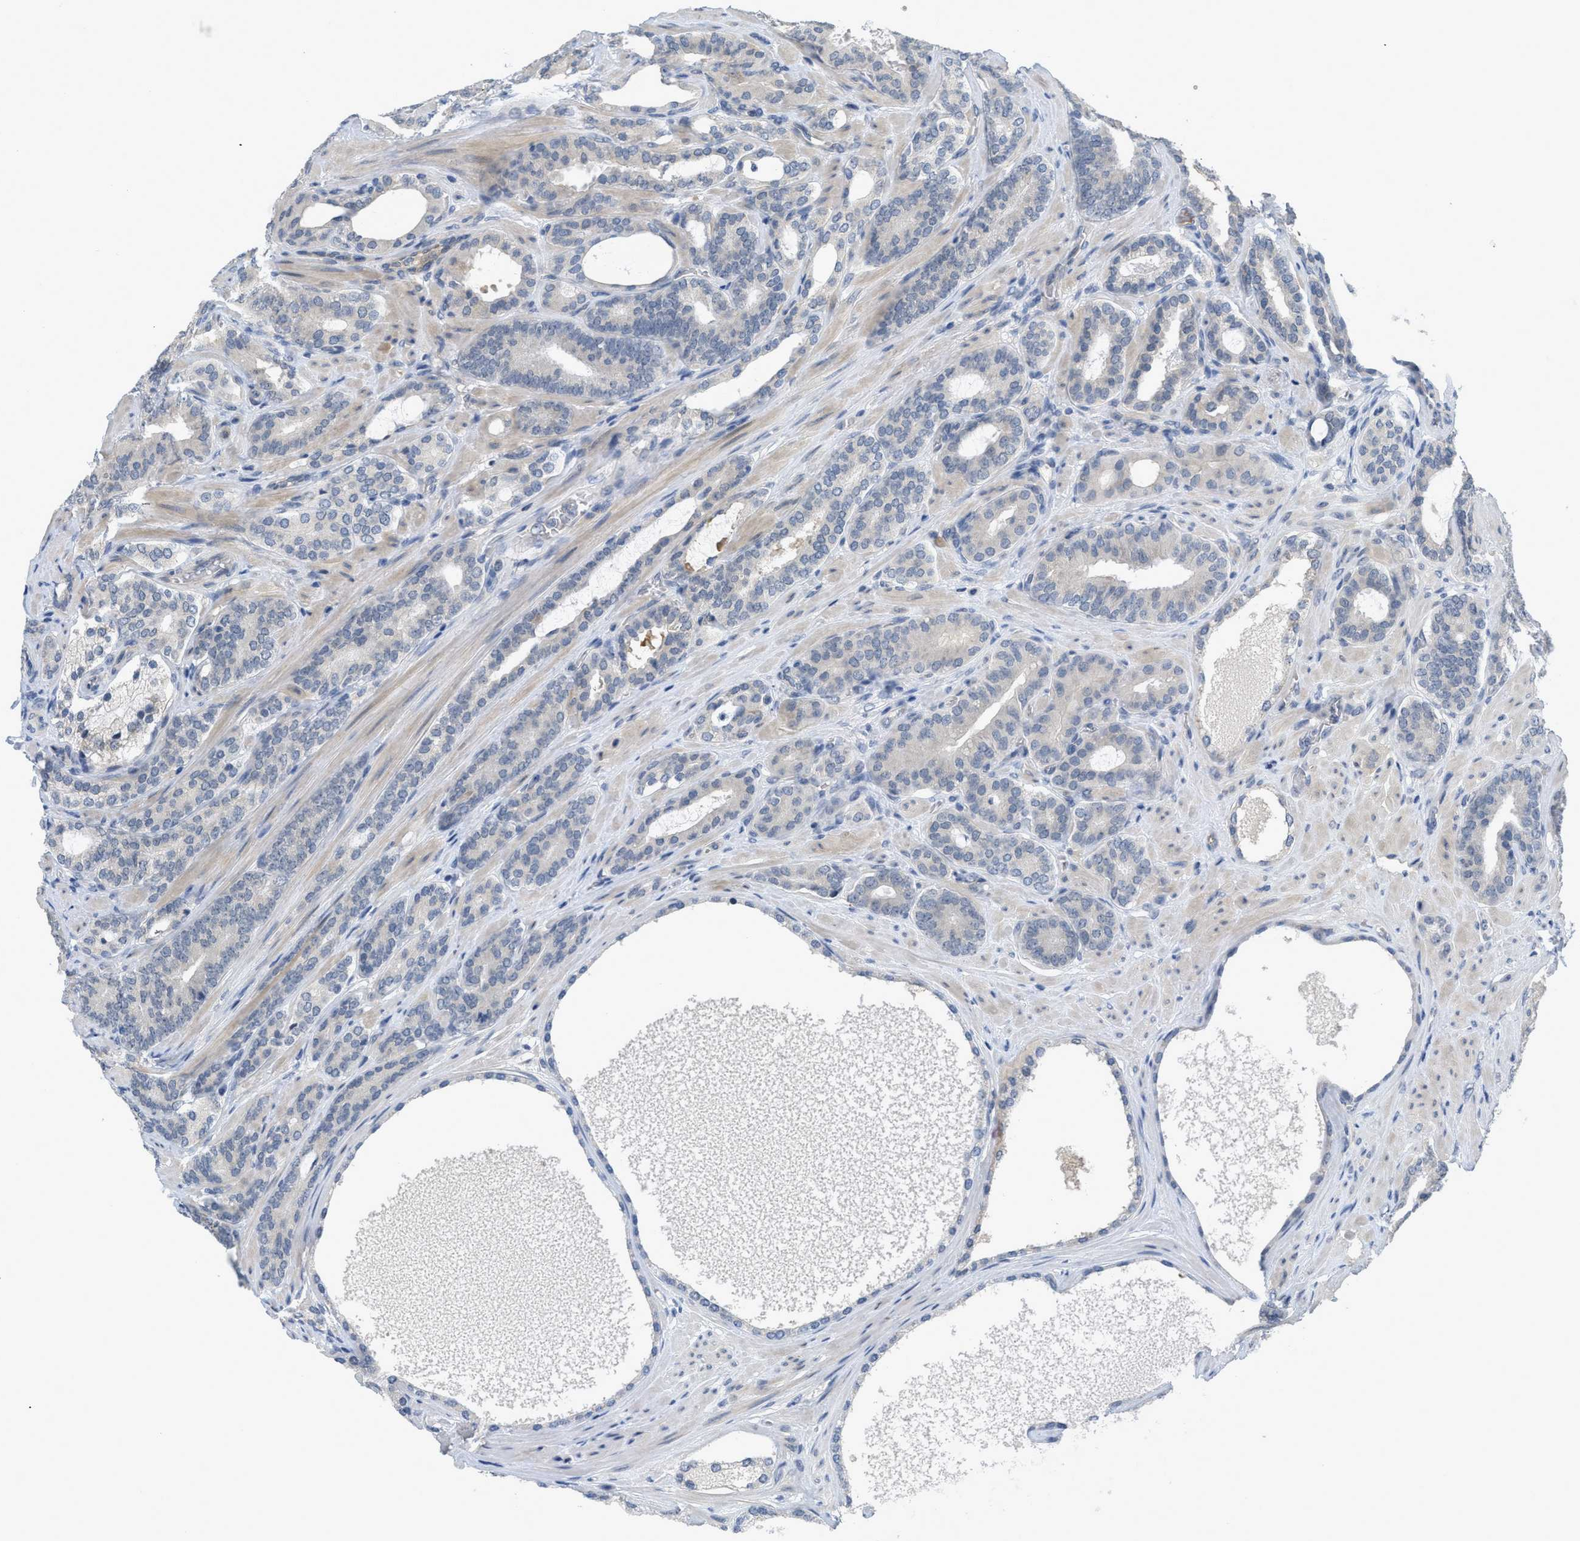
{"staining": {"intensity": "negative", "quantity": "none", "location": "none"}, "tissue": "prostate cancer", "cell_type": "Tumor cells", "image_type": "cancer", "snomed": [{"axis": "morphology", "description": "Adenocarcinoma, Low grade"}, {"axis": "topography", "description": "Prostate"}], "caption": "Immunohistochemical staining of adenocarcinoma (low-grade) (prostate) exhibits no significant staining in tumor cells.", "gene": "TNFAIP1", "patient": {"sex": "male", "age": 63}}